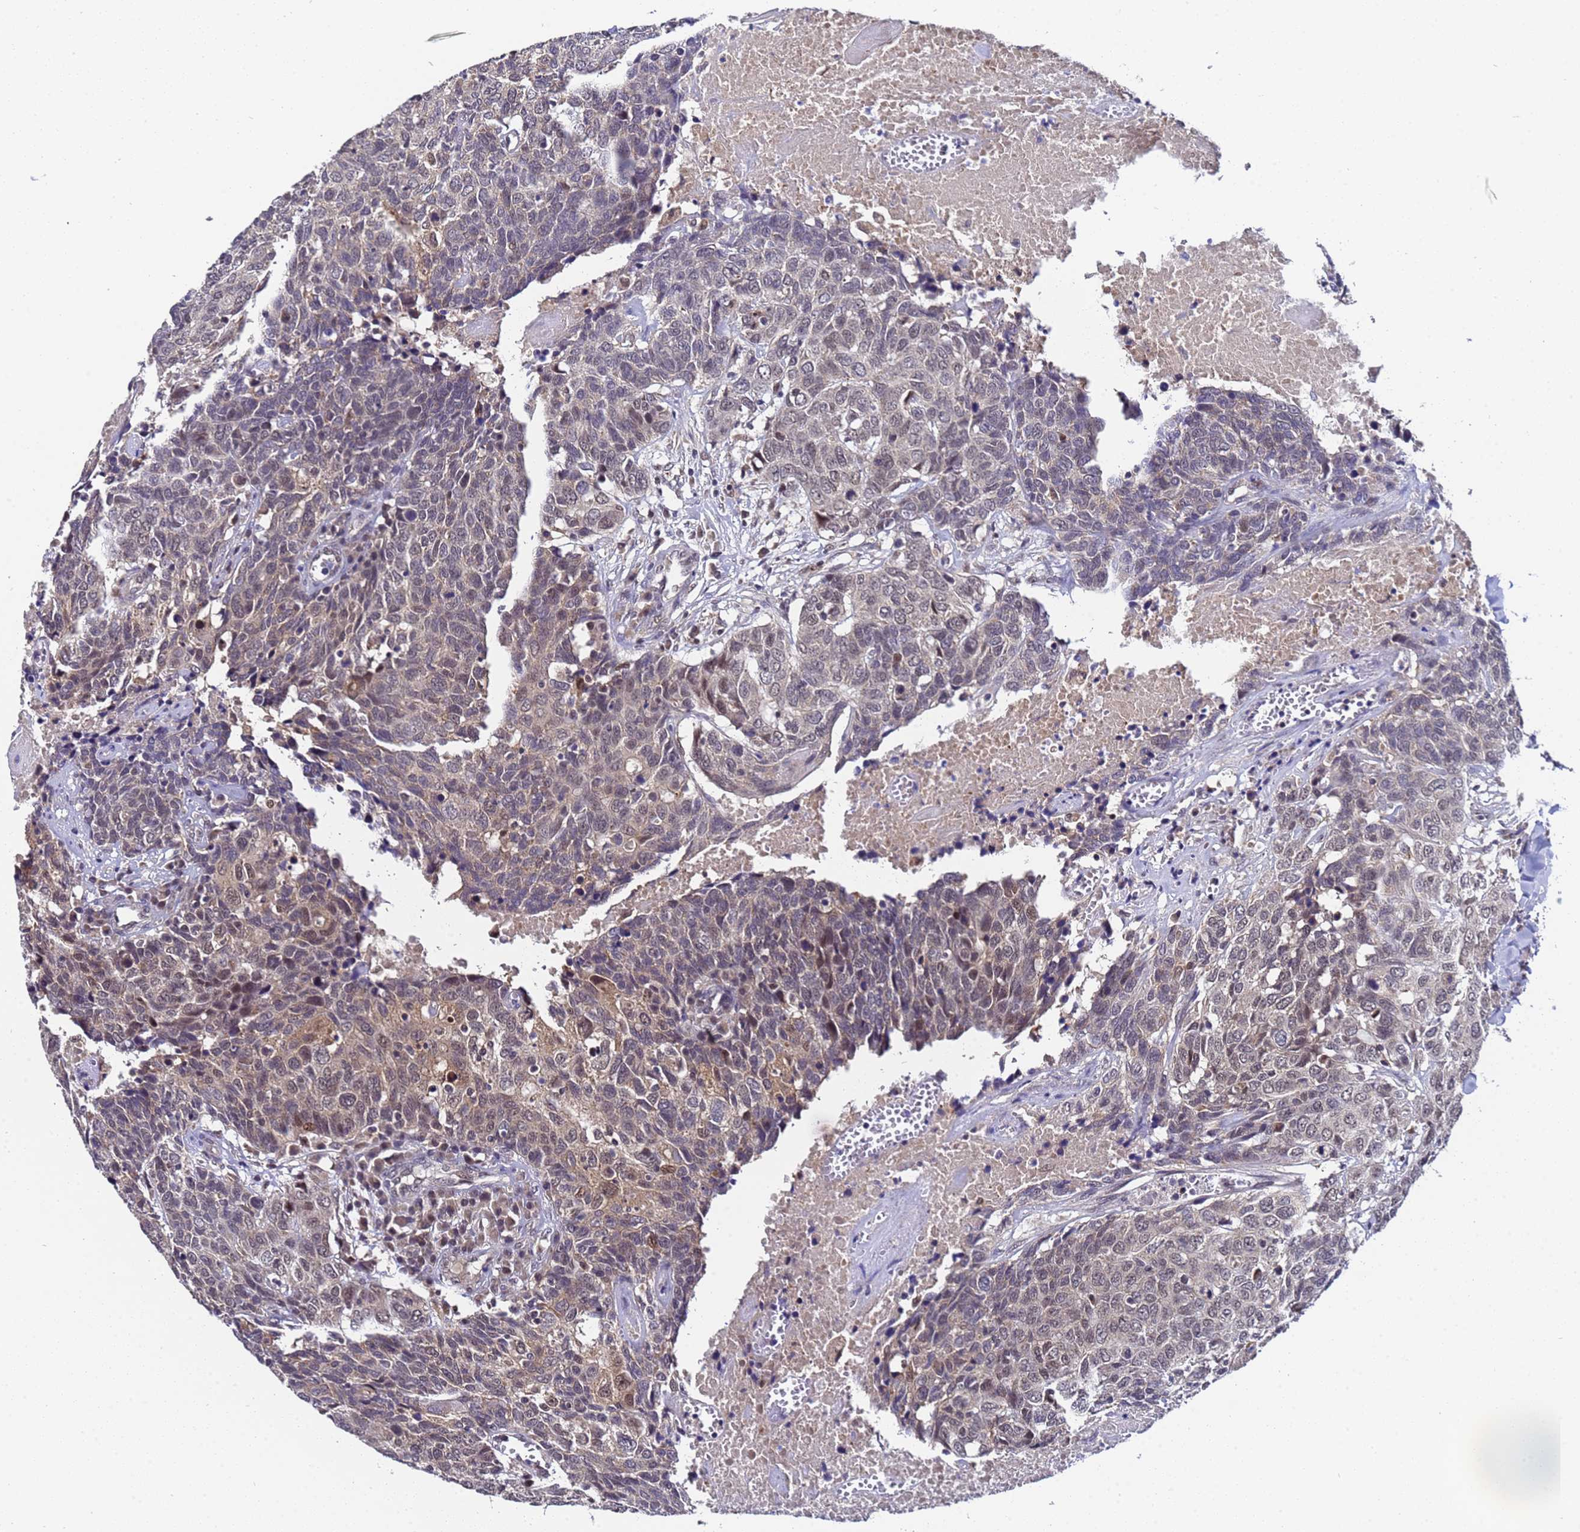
{"staining": {"intensity": "moderate", "quantity": "<25%", "location": "cytoplasmic/membranous,nuclear"}, "tissue": "head and neck cancer", "cell_type": "Tumor cells", "image_type": "cancer", "snomed": [{"axis": "morphology", "description": "Squamous cell carcinoma, NOS"}, {"axis": "topography", "description": "Head-Neck"}], "caption": "High-magnification brightfield microscopy of head and neck cancer stained with DAB (3,3'-diaminobenzidine) (brown) and counterstained with hematoxylin (blue). tumor cells exhibit moderate cytoplasmic/membranous and nuclear expression is present in approximately<25% of cells. The staining is performed using DAB brown chromogen to label protein expression. The nuclei are counter-stained blue using hematoxylin.", "gene": "ANAPC13", "patient": {"sex": "male", "age": 66}}